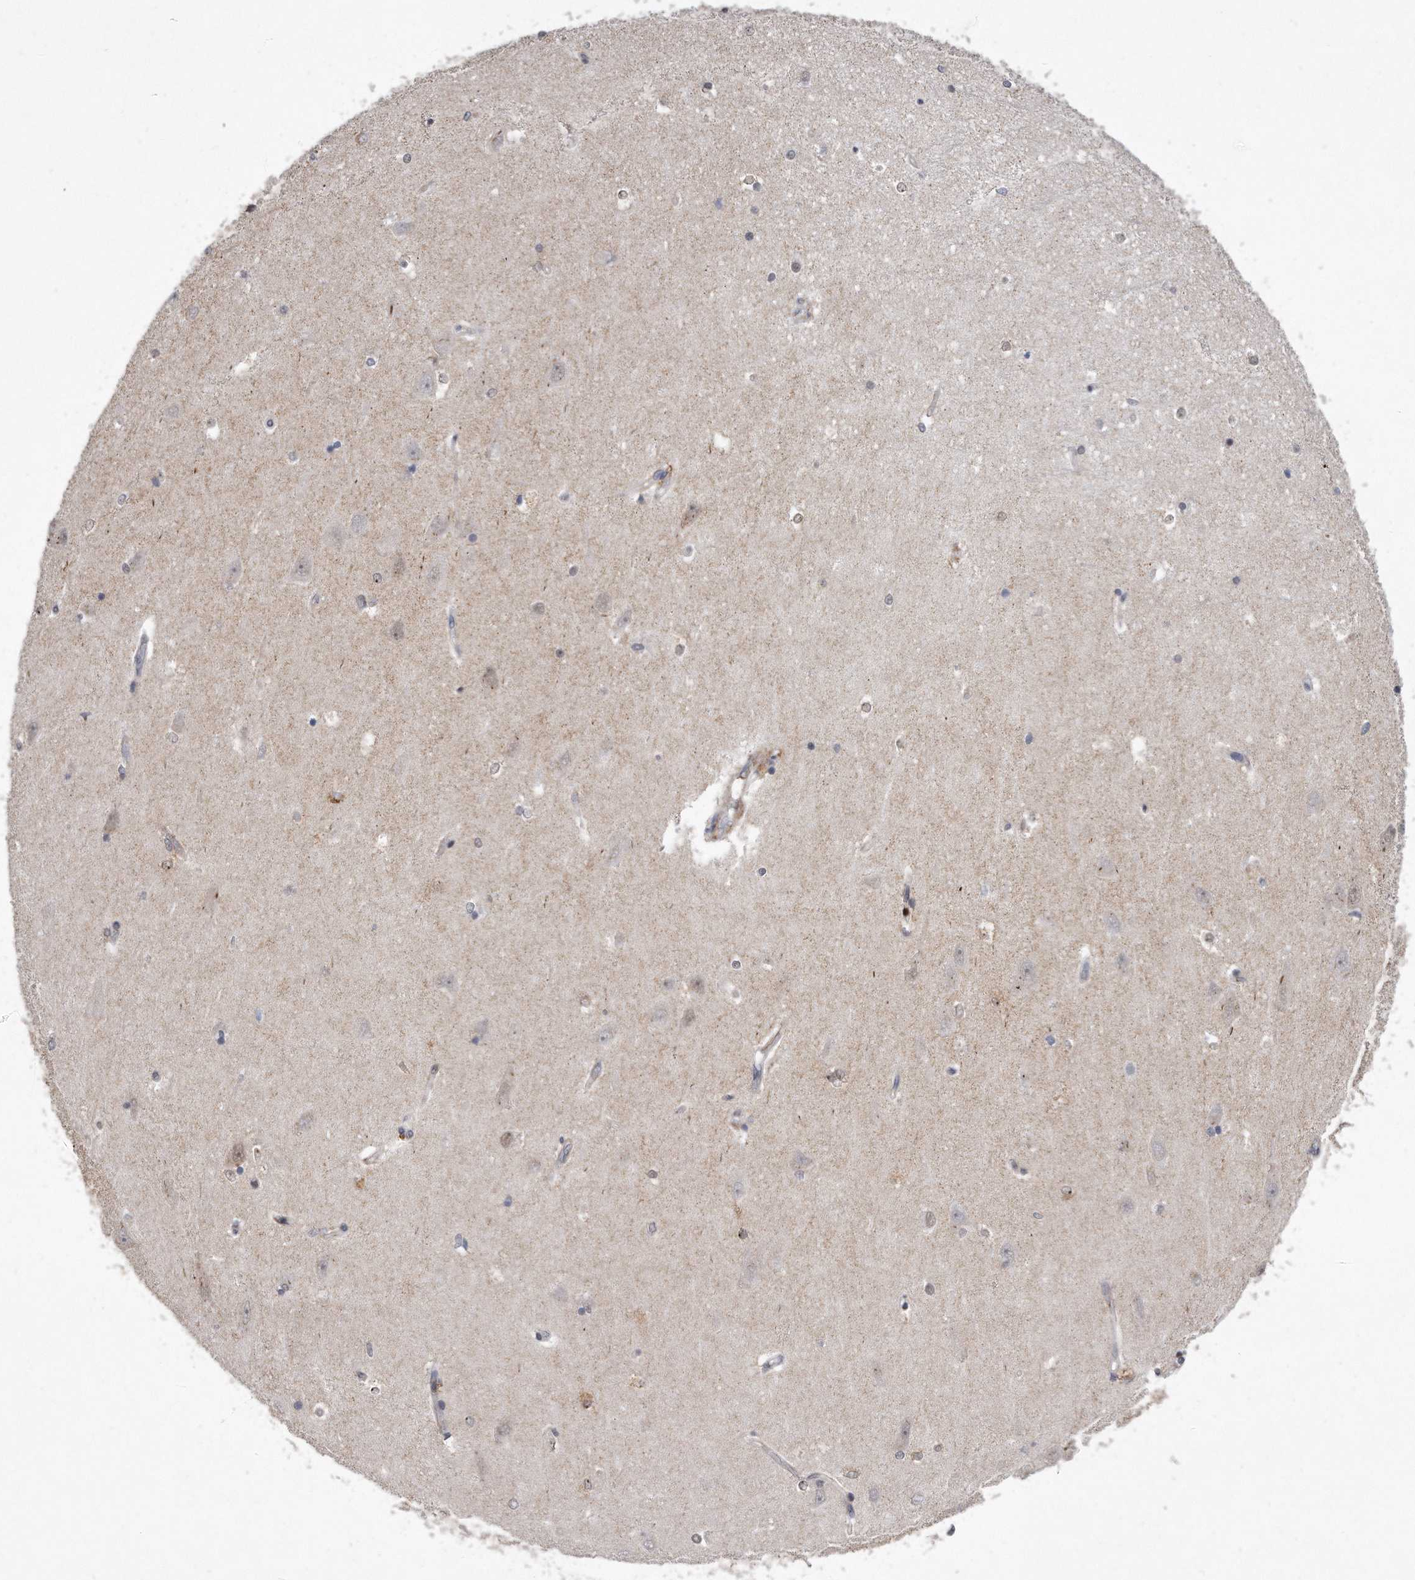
{"staining": {"intensity": "negative", "quantity": "none", "location": "none"}, "tissue": "hippocampus", "cell_type": "Glial cells", "image_type": "normal", "snomed": [{"axis": "morphology", "description": "Normal tissue, NOS"}, {"axis": "topography", "description": "Hippocampus"}], "caption": "Human hippocampus stained for a protein using immunohistochemistry (IHC) exhibits no staining in glial cells.", "gene": "PGBD2", "patient": {"sex": "male", "age": 45}}